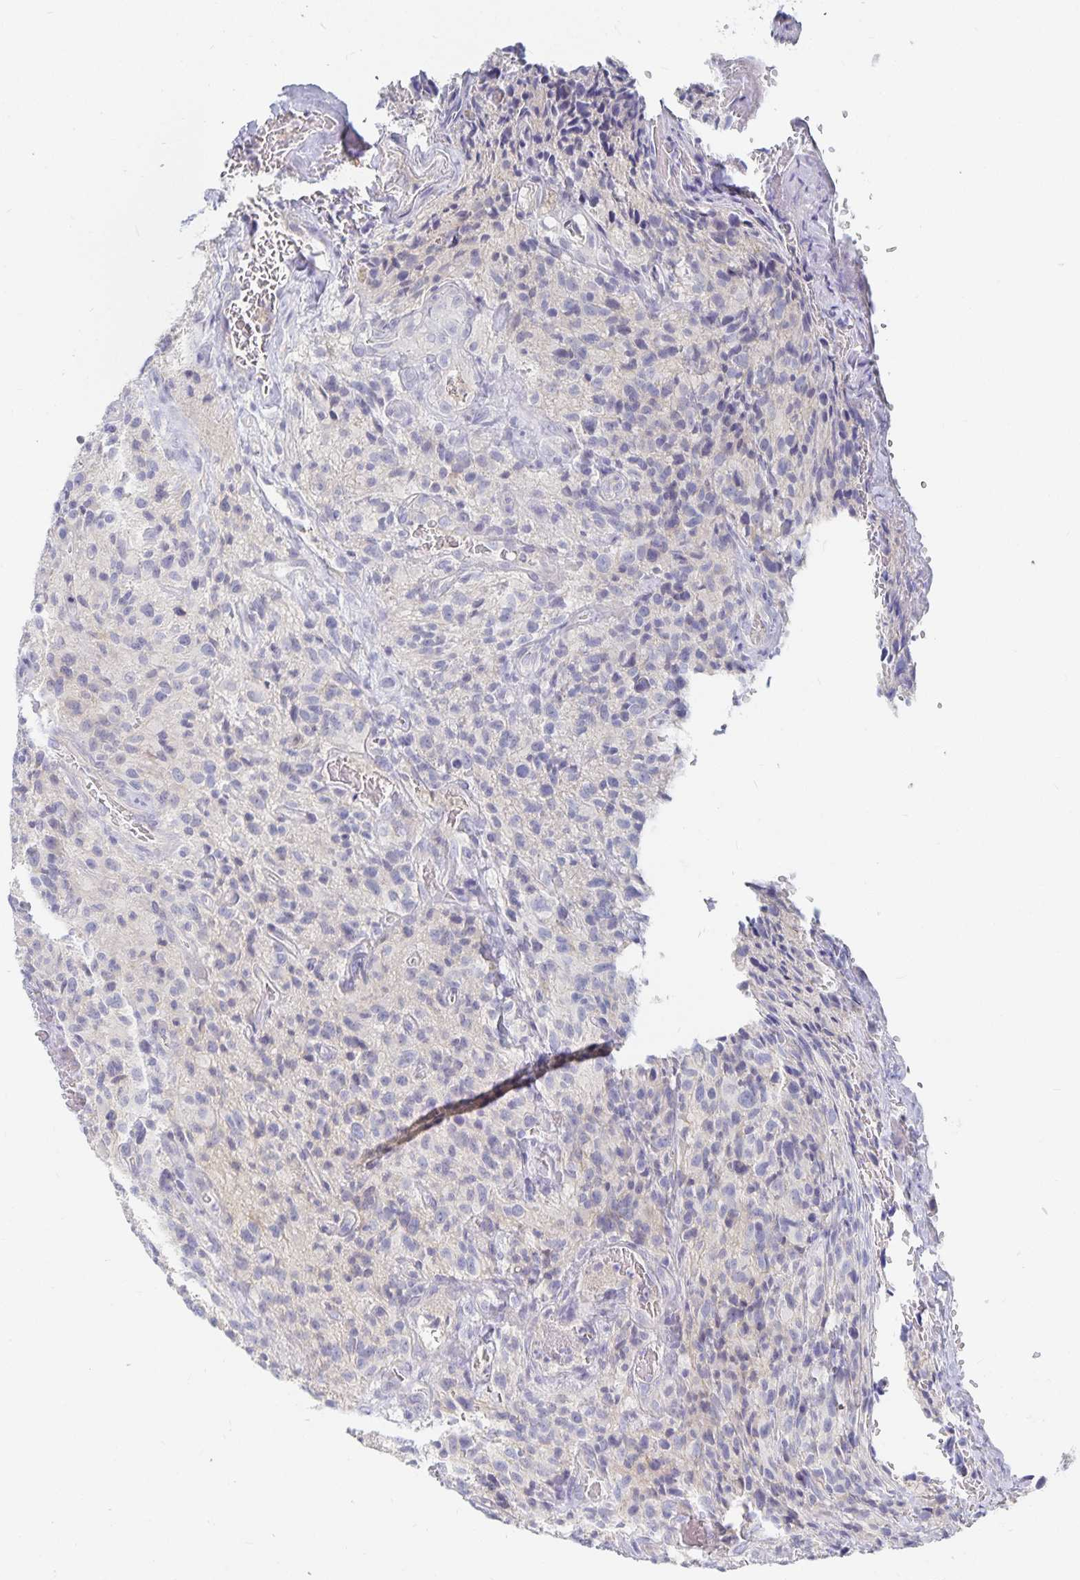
{"staining": {"intensity": "negative", "quantity": "none", "location": "none"}, "tissue": "glioma", "cell_type": "Tumor cells", "image_type": "cancer", "snomed": [{"axis": "morphology", "description": "Glioma, malignant, High grade"}, {"axis": "topography", "description": "Brain"}], "caption": "This micrograph is of high-grade glioma (malignant) stained with immunohistochemistry (IHC) to label a protein in brown with the nuclei are counter-stained blue. There is no staining in tumor cells. Nuclei are stained in blue.", "gene": "DNAH9", "patient": {"sex": "male", "age": 76}}